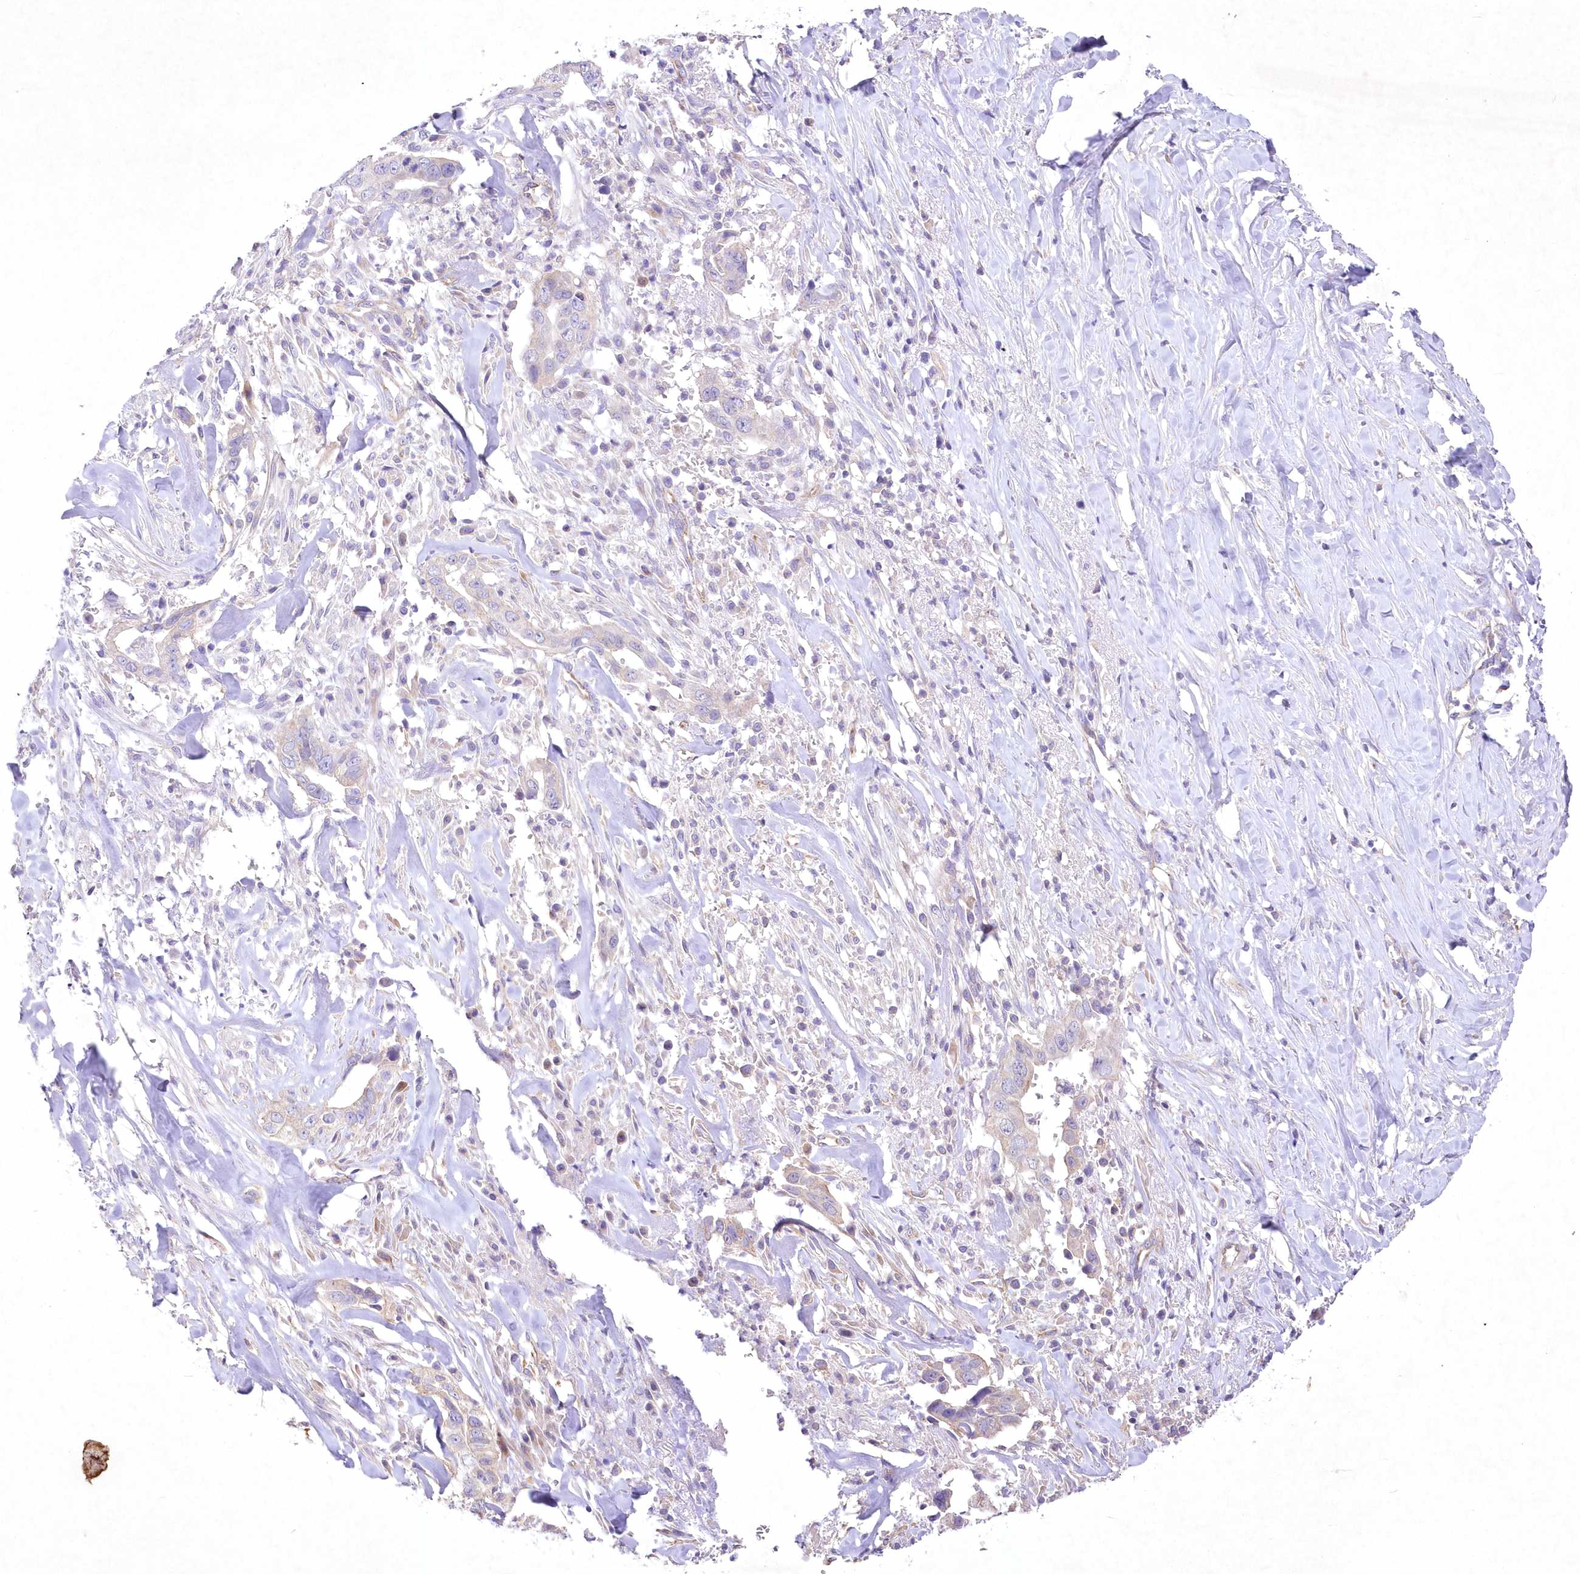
{"staining": {"intensity": "negative", "quantity": "none", "location": "none"}, "tissue": "liver cancer", "cell_type": "Tumor cells", "image_type": "cancer", "snomed": [{"axis": "morphology", "description": "Cholangiocarcinoma"}, {"axis": "topography", "description": "Liver"}], "caption": "IHC of human cholangiocarcinoma (liver) displays no staining in tumor cells. (DAB (3,3'-diaminobenzidine) immunohistochemistry (IHC) visualized using brightfield microscopy, high magnification).", "gene": "ITSN2", "patient": {"sex": "female", "age": 79}}